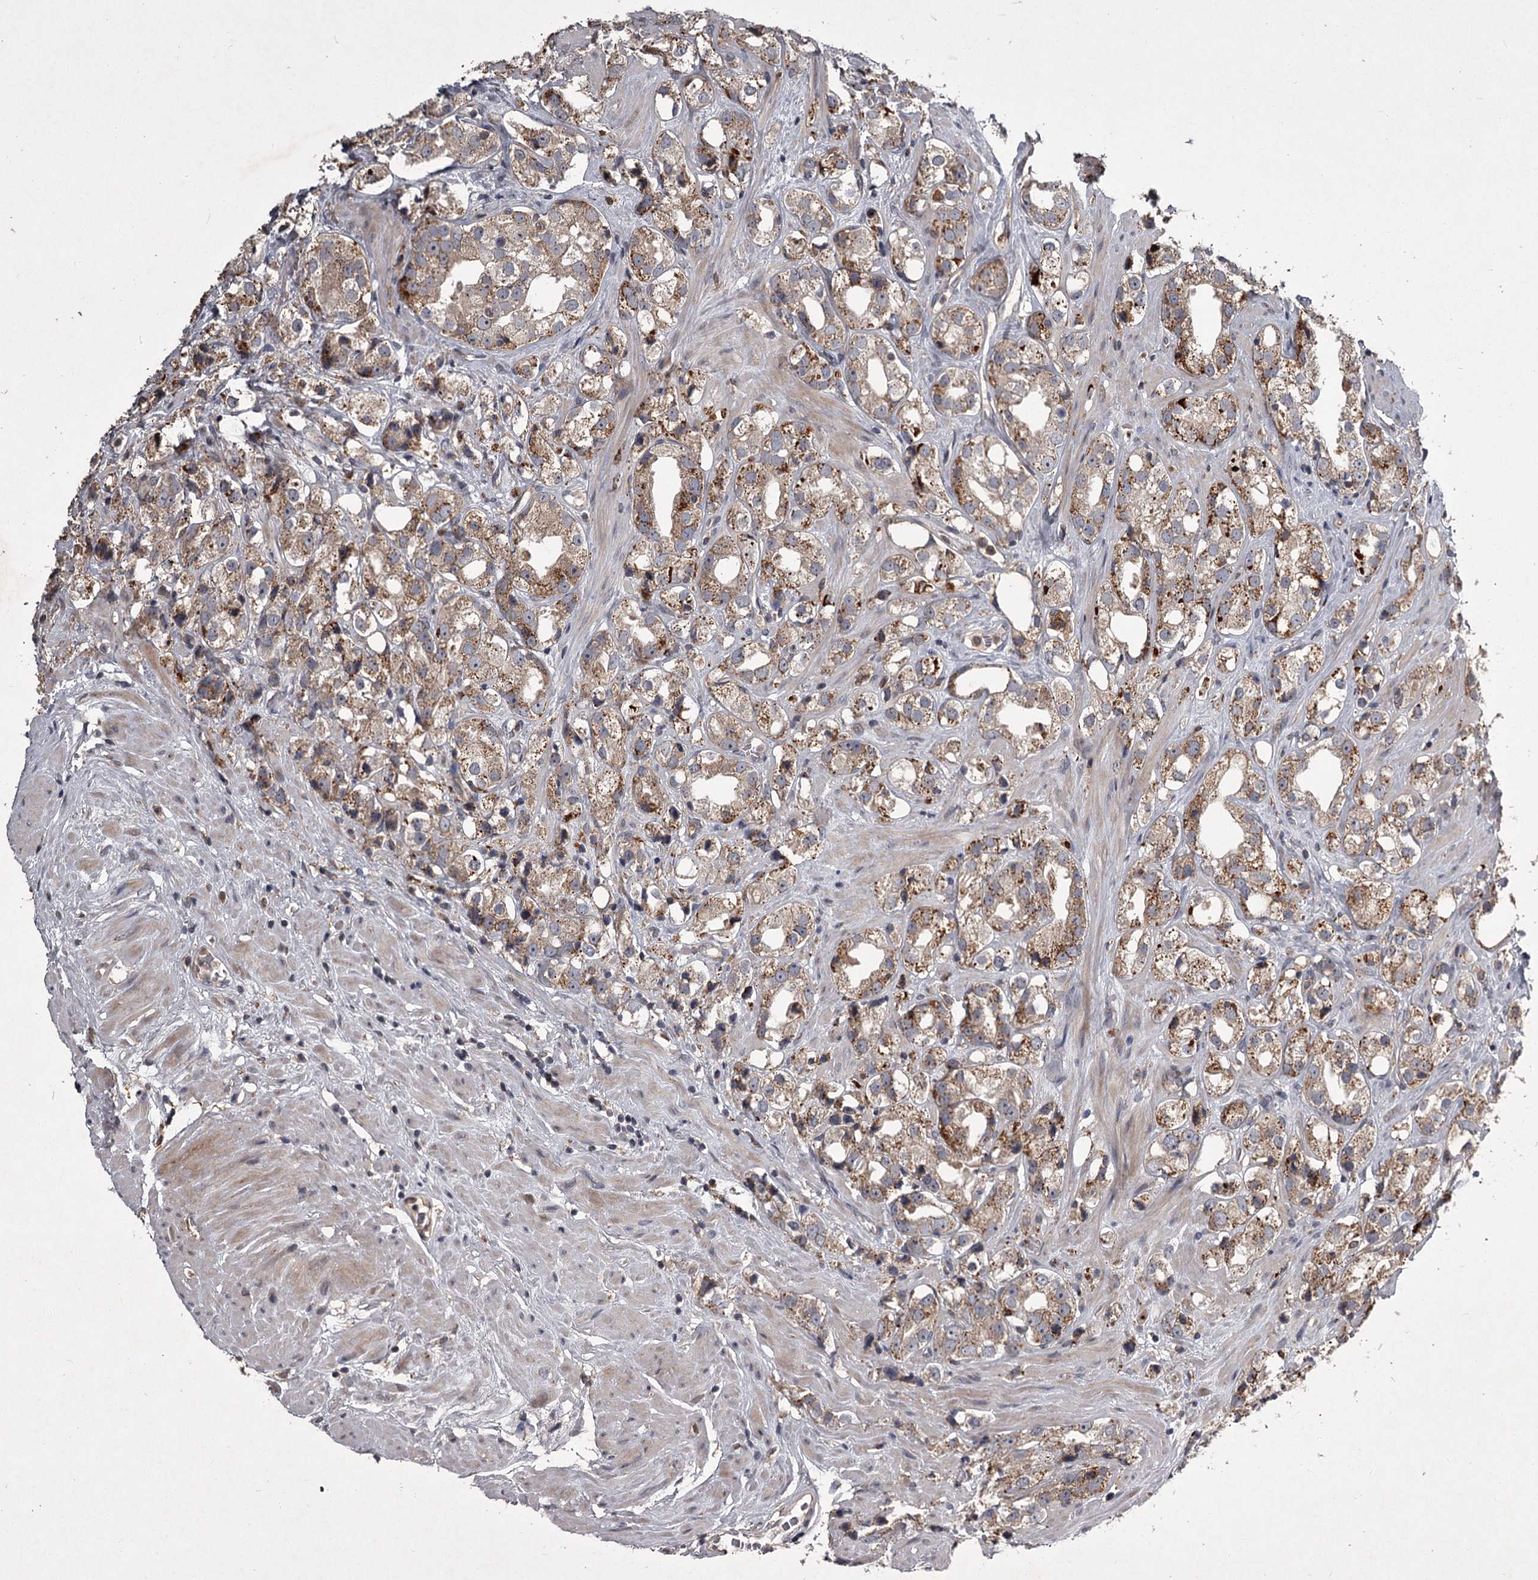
{"staining": {"intensity": "moderate", "quantity": "25%-75%", "location": "cytoplasmic/membranous"}, "tissue": "prostate cancer", "cell_type": "Tumor cells", "image_type": "cancer", "snomed": [{"axis": "morphology", "description": "Adenocarcinoma, NOS"}, {"axis": "topography", "description": "Prostate"}], "caption": "Immunohistochemical staining of human adenocarcinoma (prostate) displays medium levels of moderate cytoplasmic/membranous protein expression in about 25%-75% of tumor cells.", "gene": "UNC93B1", "patient": {"sex": "male", "age": 79}}